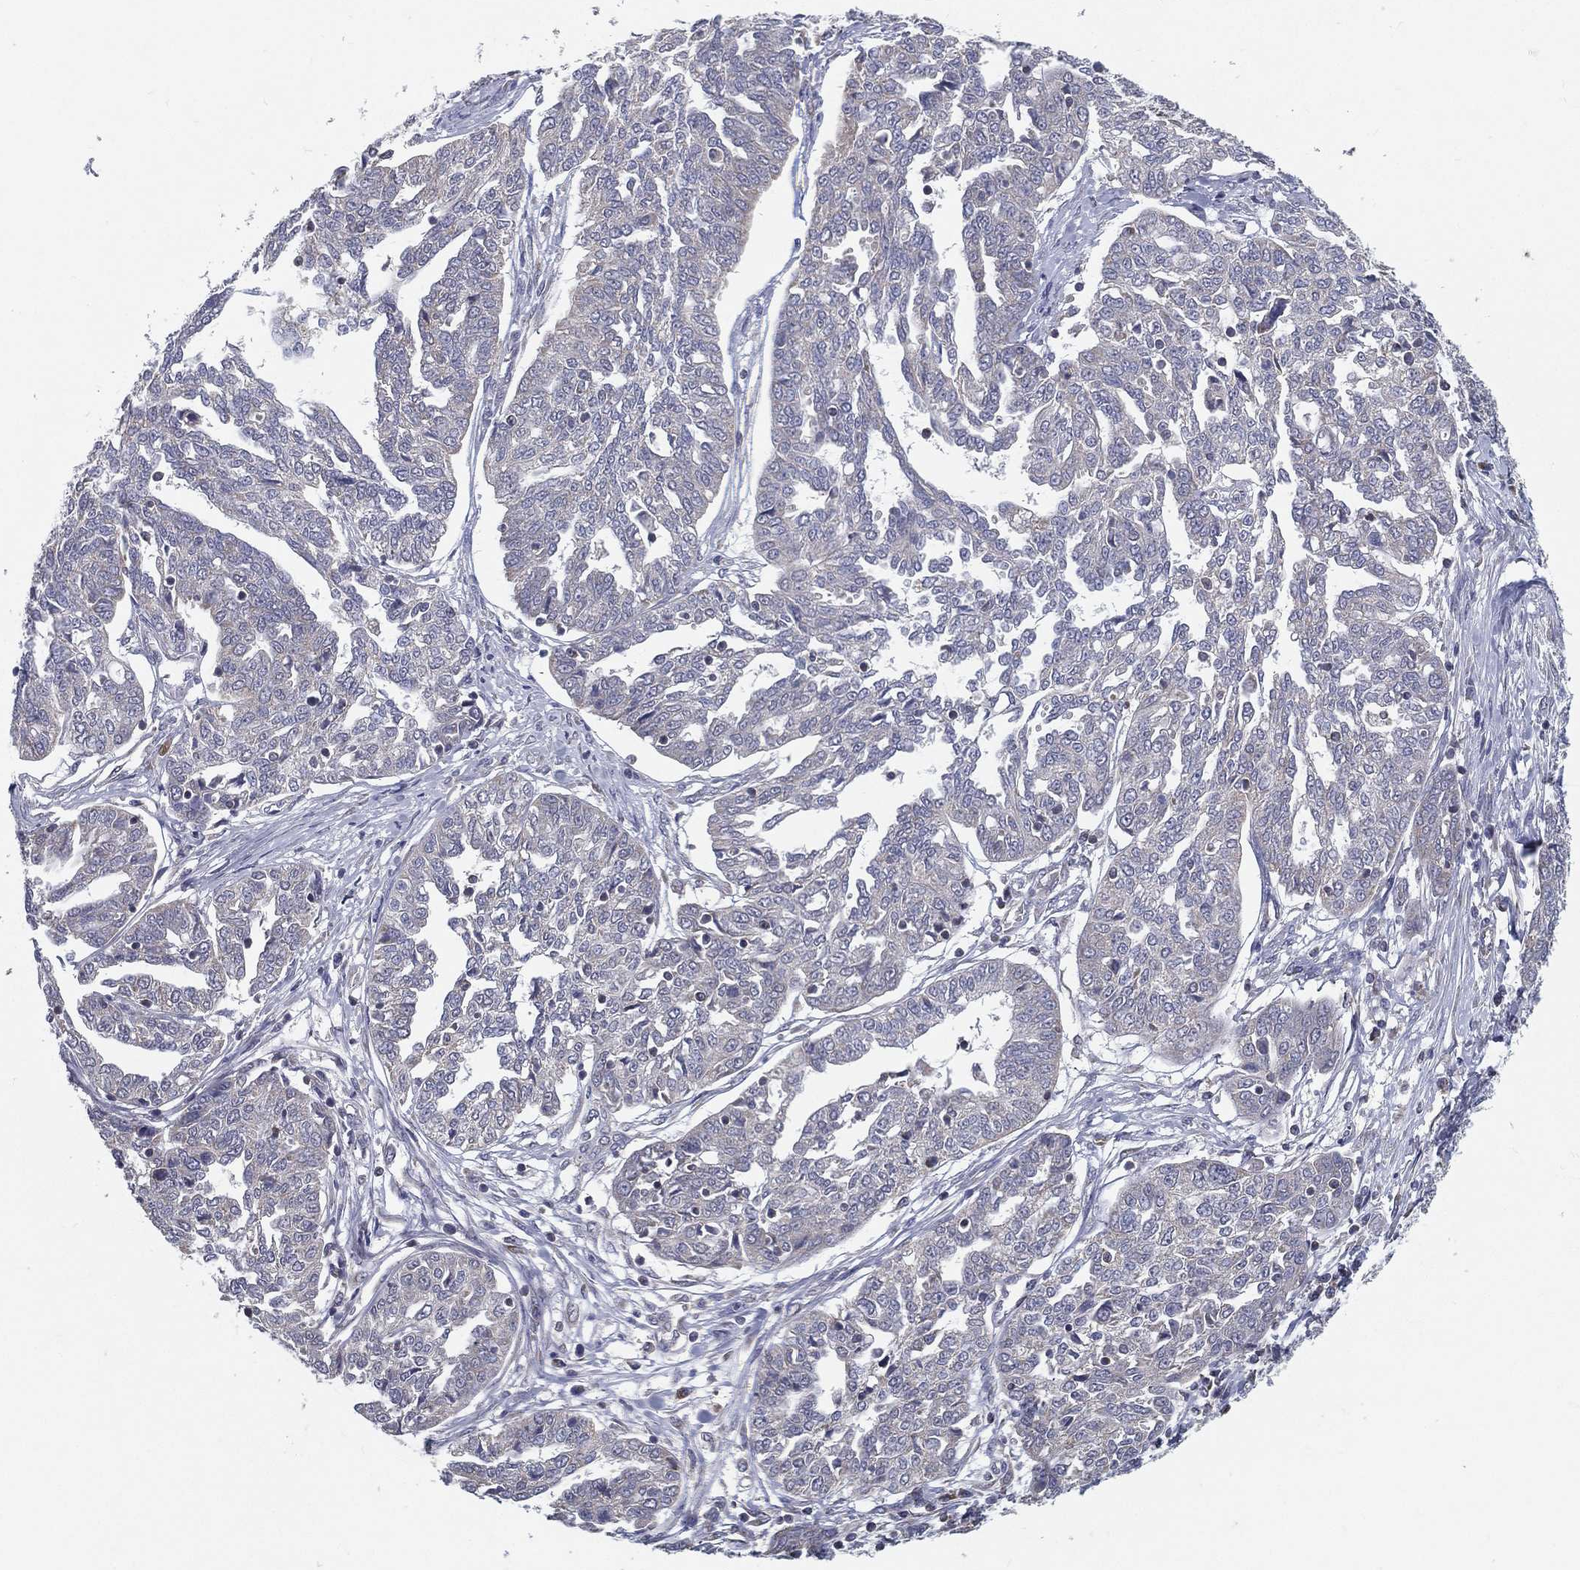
{"staining": {"intensity": "negative", "quantity": "none", "location": "none"}, "tissue": "ovarian cancer", "cell_type": "Tumor cells", "image_type": "cancer", "snomed": [{"axis": "morphology", "description": "Cystadenocarcinoma, serous, NOS"}, {"axis": "topography", "description": "Ovary"}], "caption": "Immunohistochemical staining of serous cystadenocarcinoma (ovarian) shows no significant positivity in tumor cells.", "gene": "PCSK1", "patient": {"sex": "female", "age": 67}}